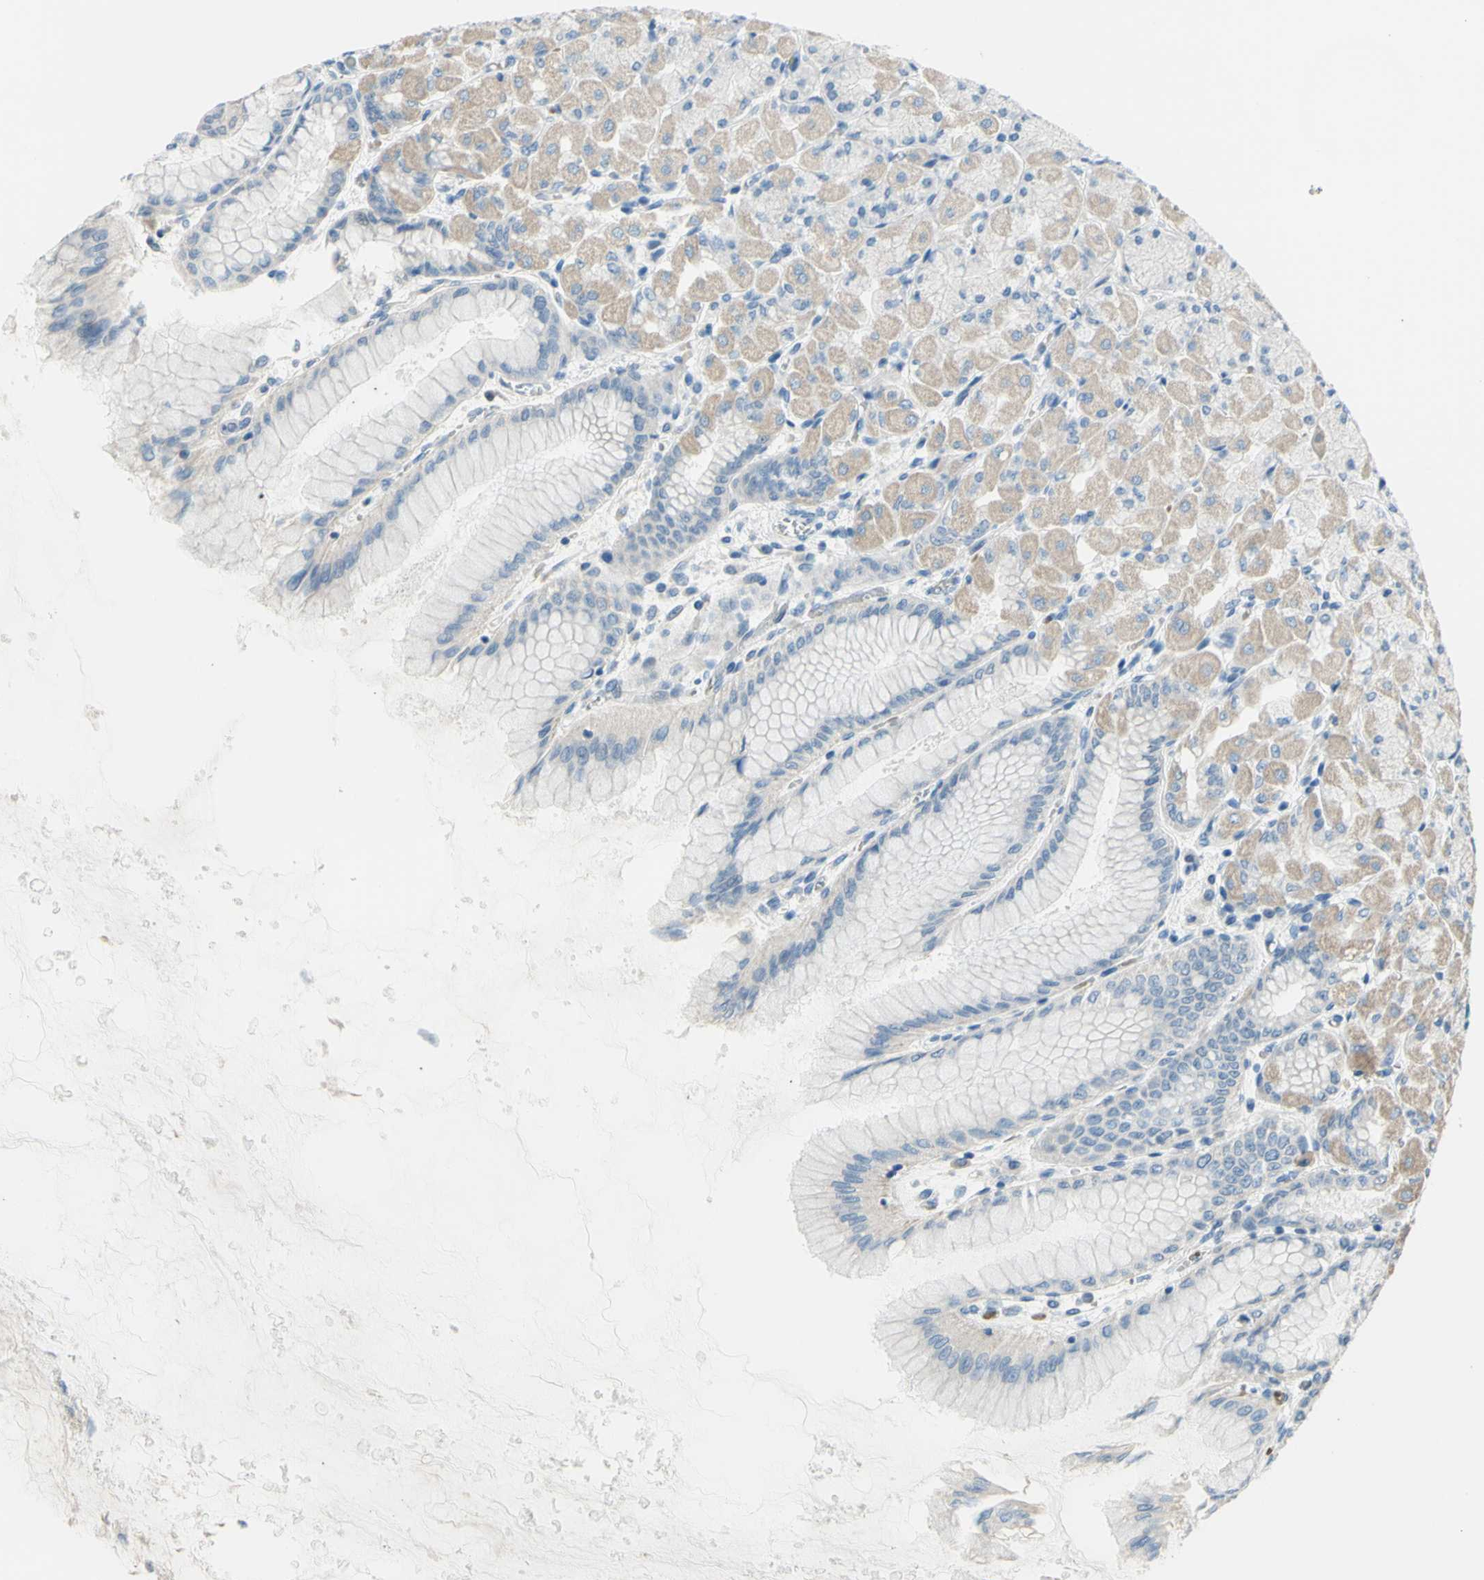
{"staining": {"intensity": "moderate", "quantity": "<25%", "location": "cytoplasmic/membranous"}, "tissue": "stomach", "cell_type": "Glandular cells", "image_type": "normal", "snomed": [{"axis": "morphology", "description": "Normal tissue, NOS"}, {"axis": "topography", "description": "Stomach, upper"}], "caption": "Immunohistochemical staining of unremarkable human stomach demonstrates <25% levels of moderate cytoplasmic/membranous protein positivity in about <25% of glandular cells. The staining was performed using DAB to visualize the protein expression in brown, while the nuclei were stained in blue with hematoxylin (Magnification: 20x).", "gene": "ZNF184", "patient": {"sex": "female", "age": 56}}